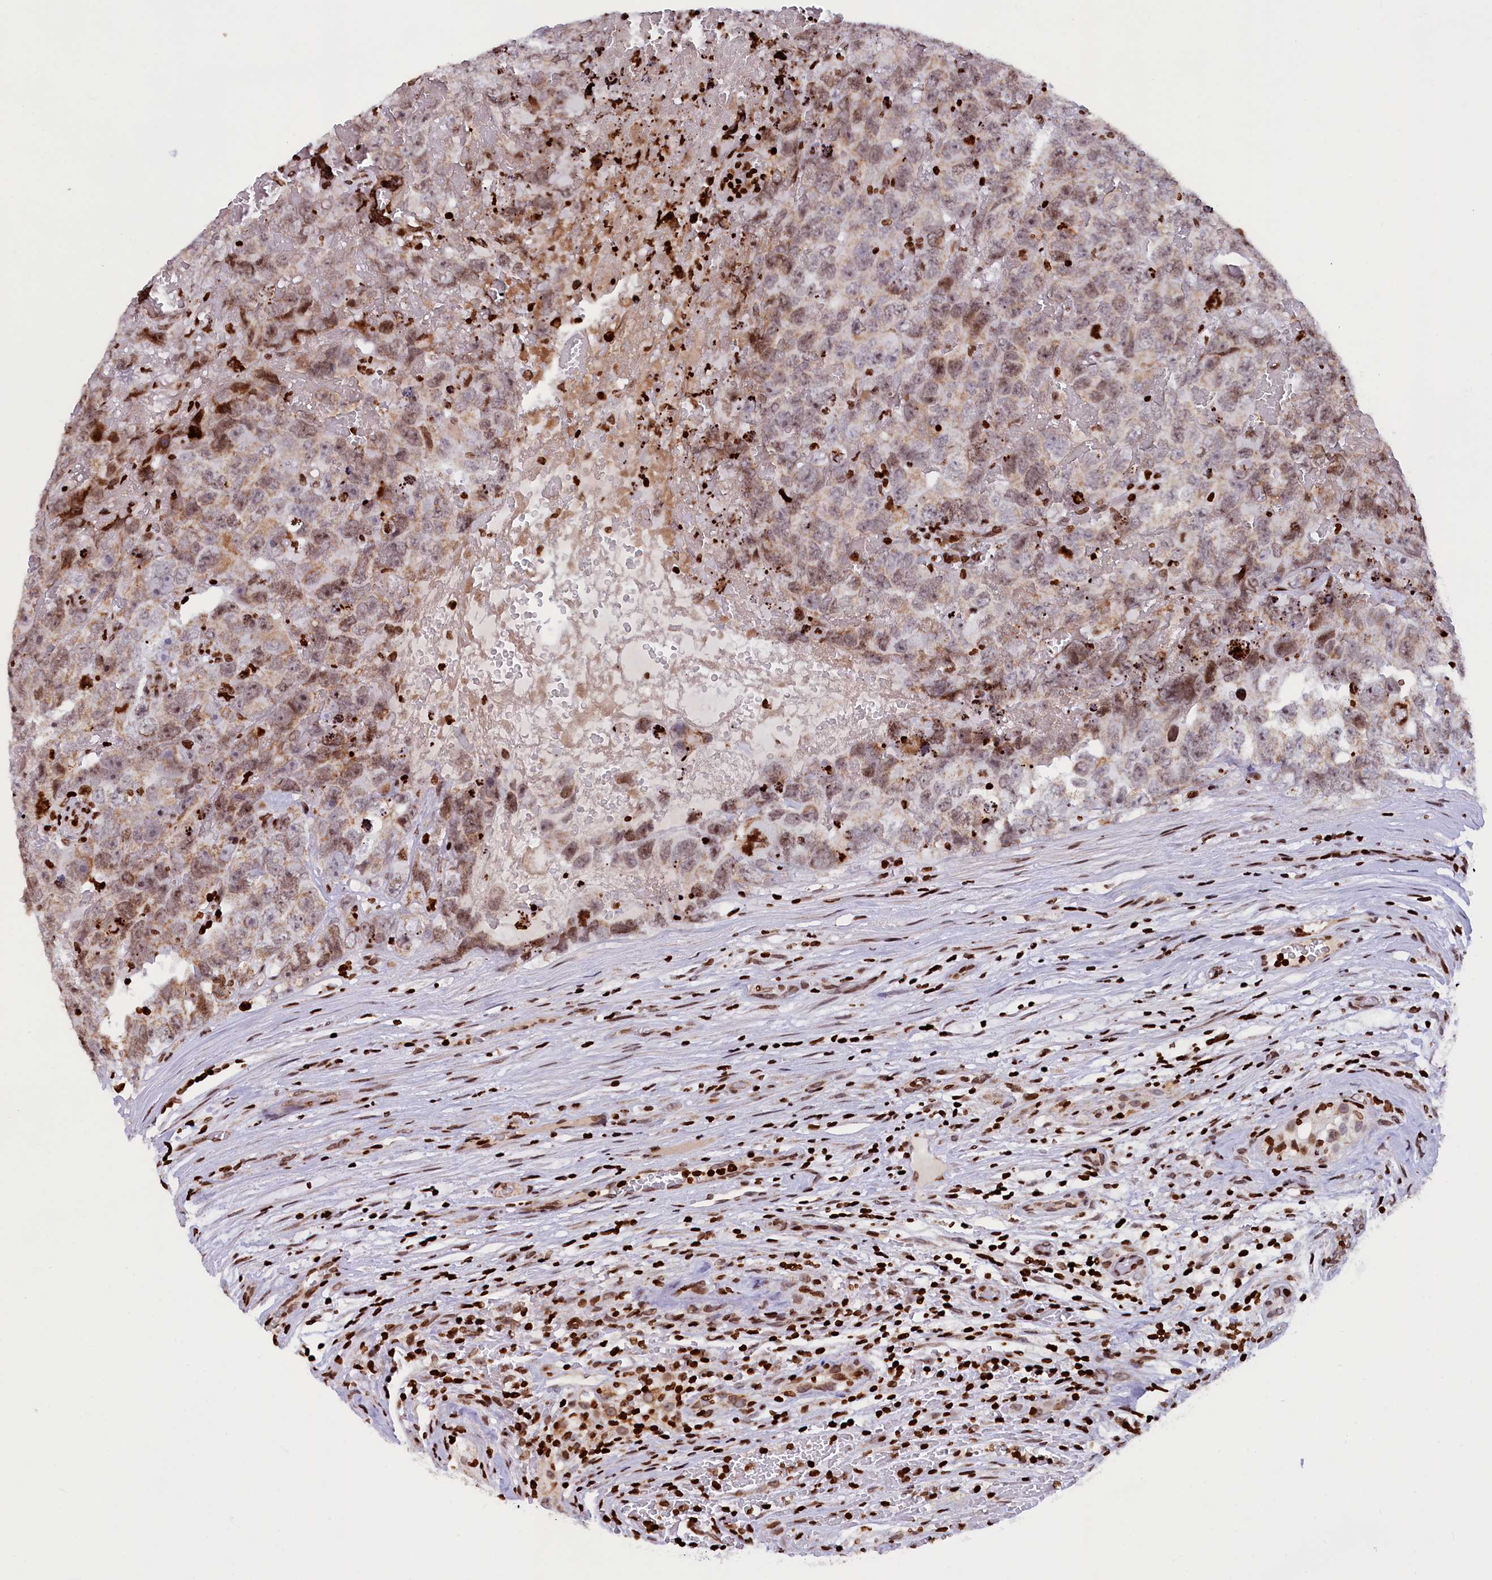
{"staining": {"intensity": "weak", "quantity": ">75%", "location": "cytoplasmic/membranous,nuclear"}, "tissue": "testis cancer", "cell_type": "Tumor cells", "image_type": "cancer", "snomed": [{"axis": "morphology", "description": "Carcinoma, Embryonal, NOS"}, {"axis": "topography", "description": "Testis"}], "caption": "This is a histology image of IHC staining of testis cancer (embryonal carcinoma), which shows weak expression in the cytoplasmic/membranous and nuclear of tumor cells.", "gene": "TIMM29", "patient": {"sex": "male", "age": 45}}